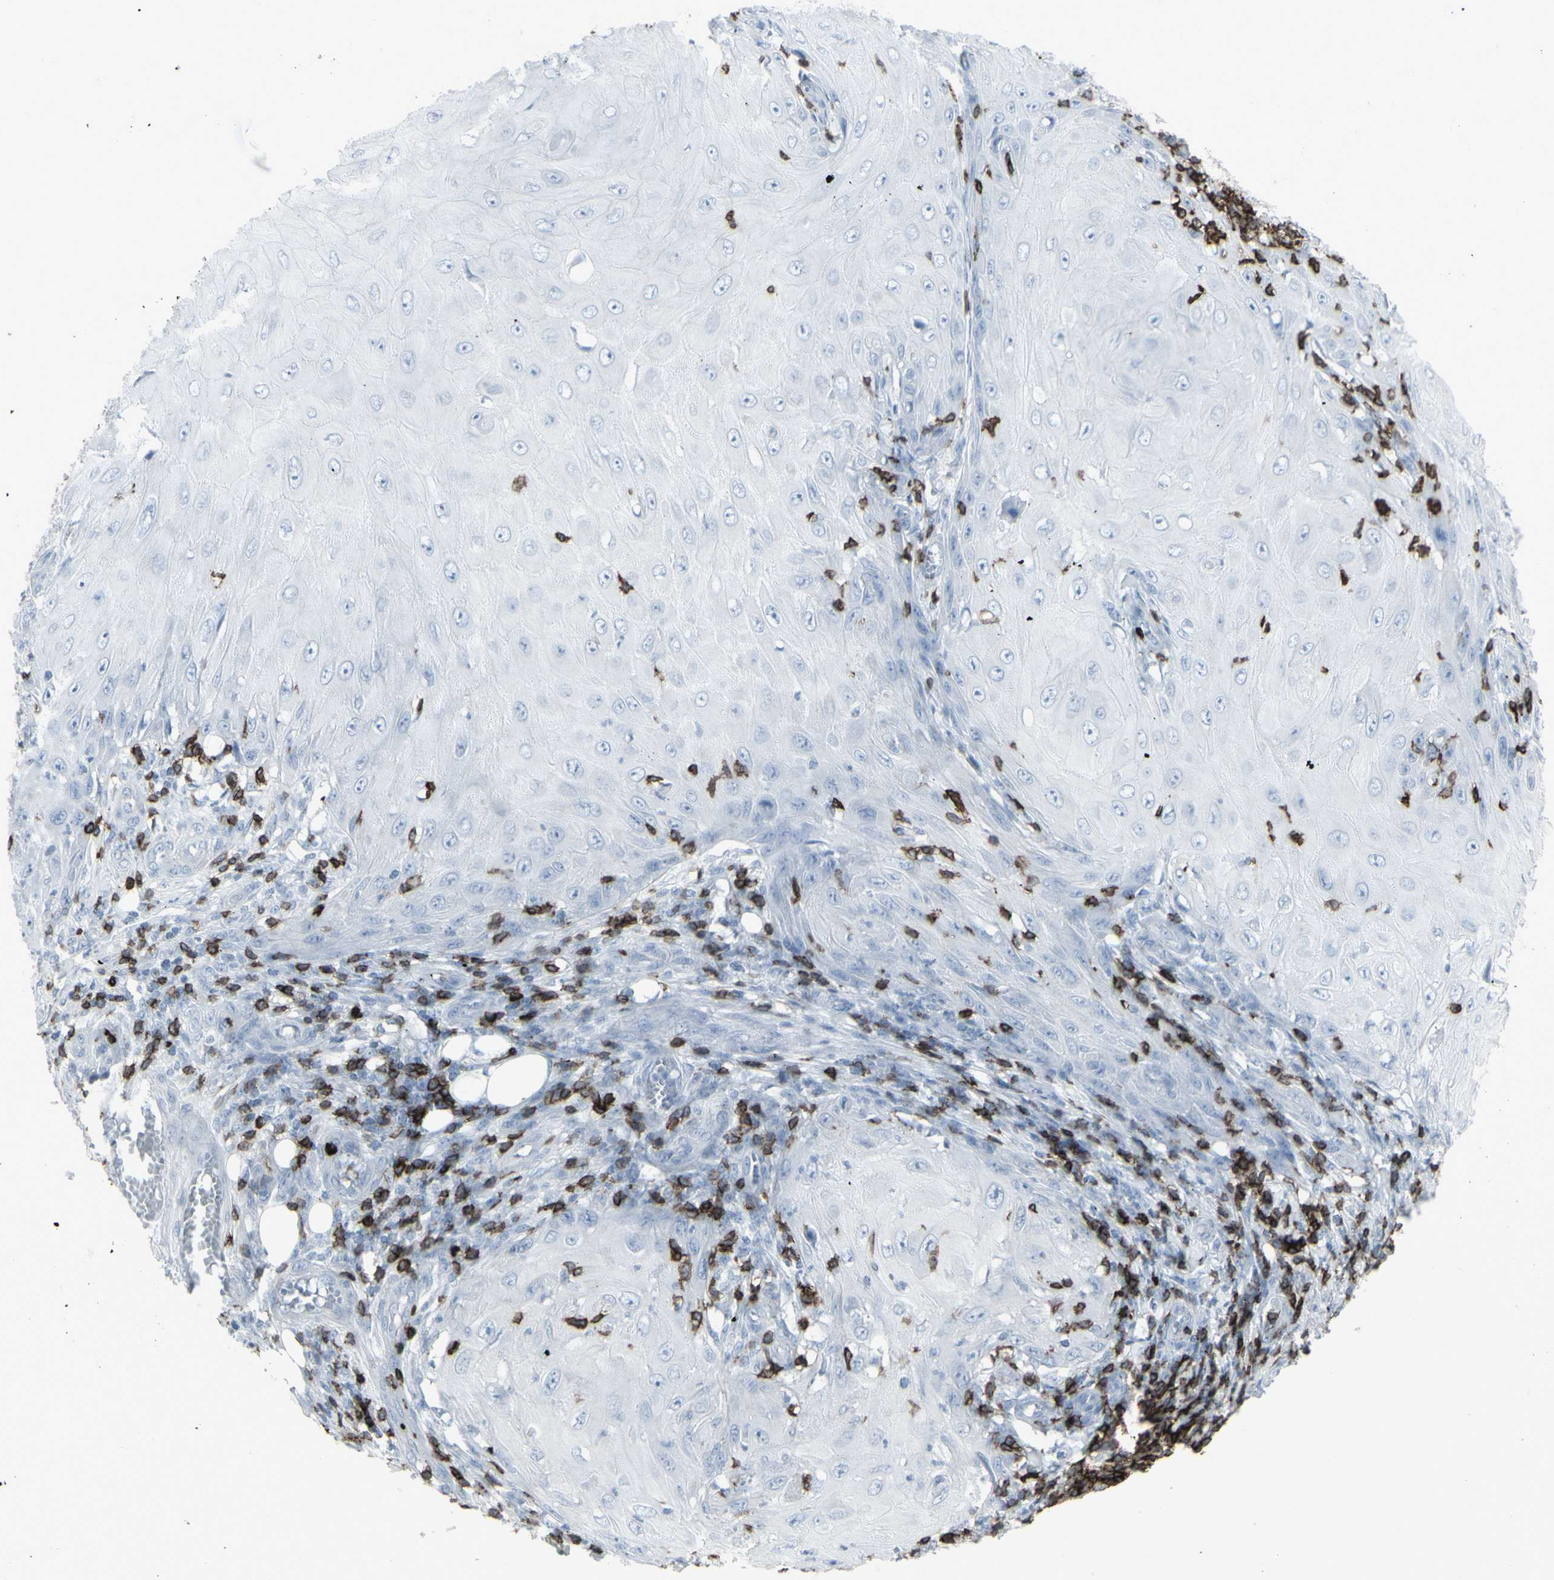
{"staining": {"intensity": "negative", "quantity": "none", "location": "none"}, "tissue": "skin cancer", "cell_type": "Tumor cells", "image_type": "cancer", "snomed": [{"axis": "morphology", "description": "Squamous cell carcinoma, NOS"}, {"axis": "topography", "description": "Skin"}], "caption": "Immunohistochemistry (IHC) micrograph of neoplastic tissue: human skin cancer (squamous cell carcinoma) stained with DAB shows no significant protein staining in tumor cells.", "gene": "CD247", "patient": {"sex": "female", "age": 73}}